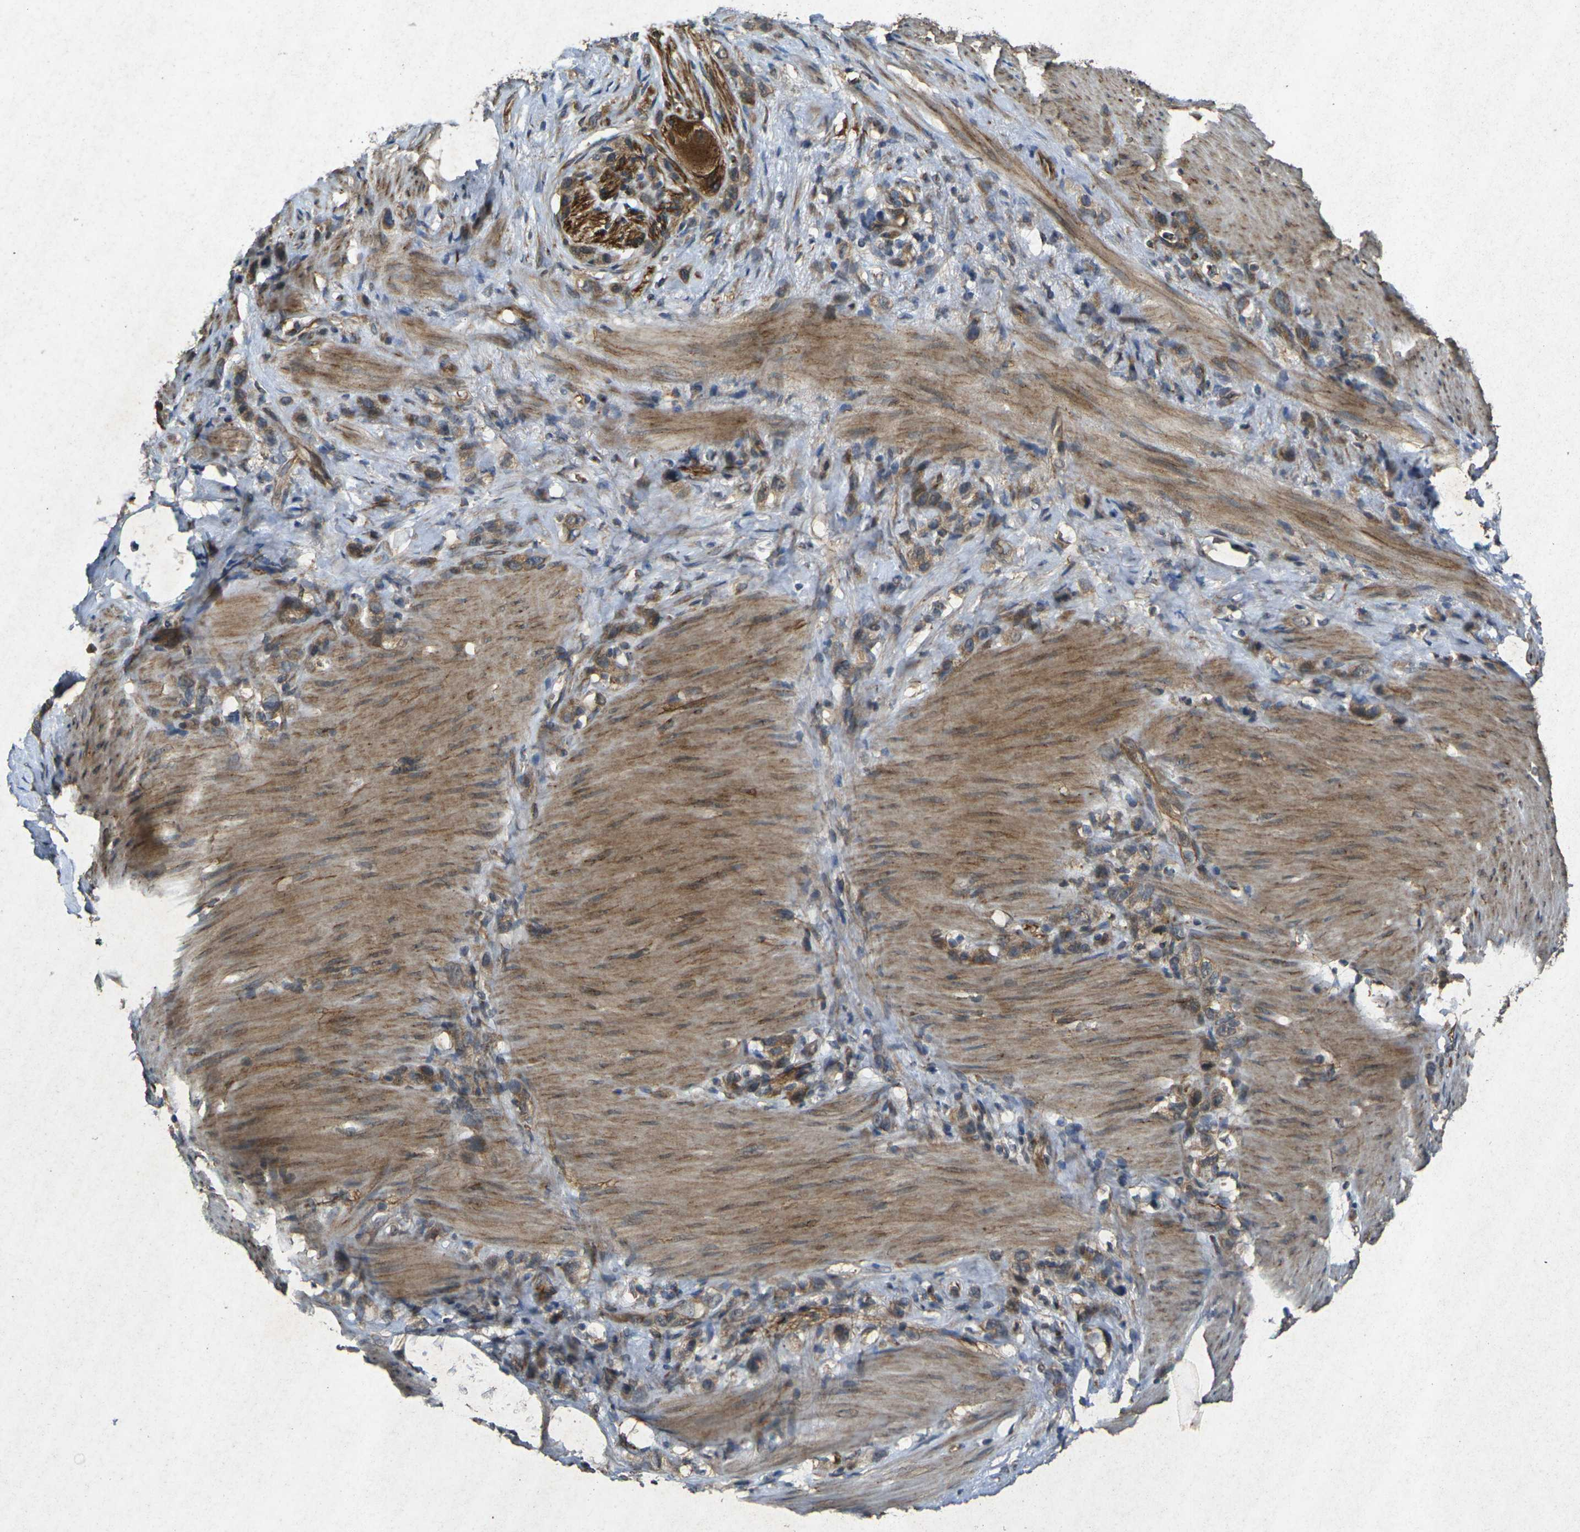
{"staining": {"intensity": "moderate", "quantity": ">75%", "location": "cytoplasmic/membranous"}, "tissue": "stomach cancer", "cell_type": "Tumor cells", "image_type": "cancer", "snomed": [{"axis": "morphology", "description": "Normal tissue, NOS"}, {"axis": "morphology", "description": "Adenocarcinoma, NOS"}, {"axis": "morphology", "description": "Adenocarcinoma, High grade"}, {"axis": "topography", "description": "Stomach, upper"}, {"axis": "topography", "description": "Stomach"}], "caption": "Immunohistochemical staining of stomach cancer (adenocarcinoma) displays moderate cytoplasmic/membranous protein staining in approximately >75% of tumor cells.", "gene": "RGMA", "patient": {"sex": "female", "age": 65}}